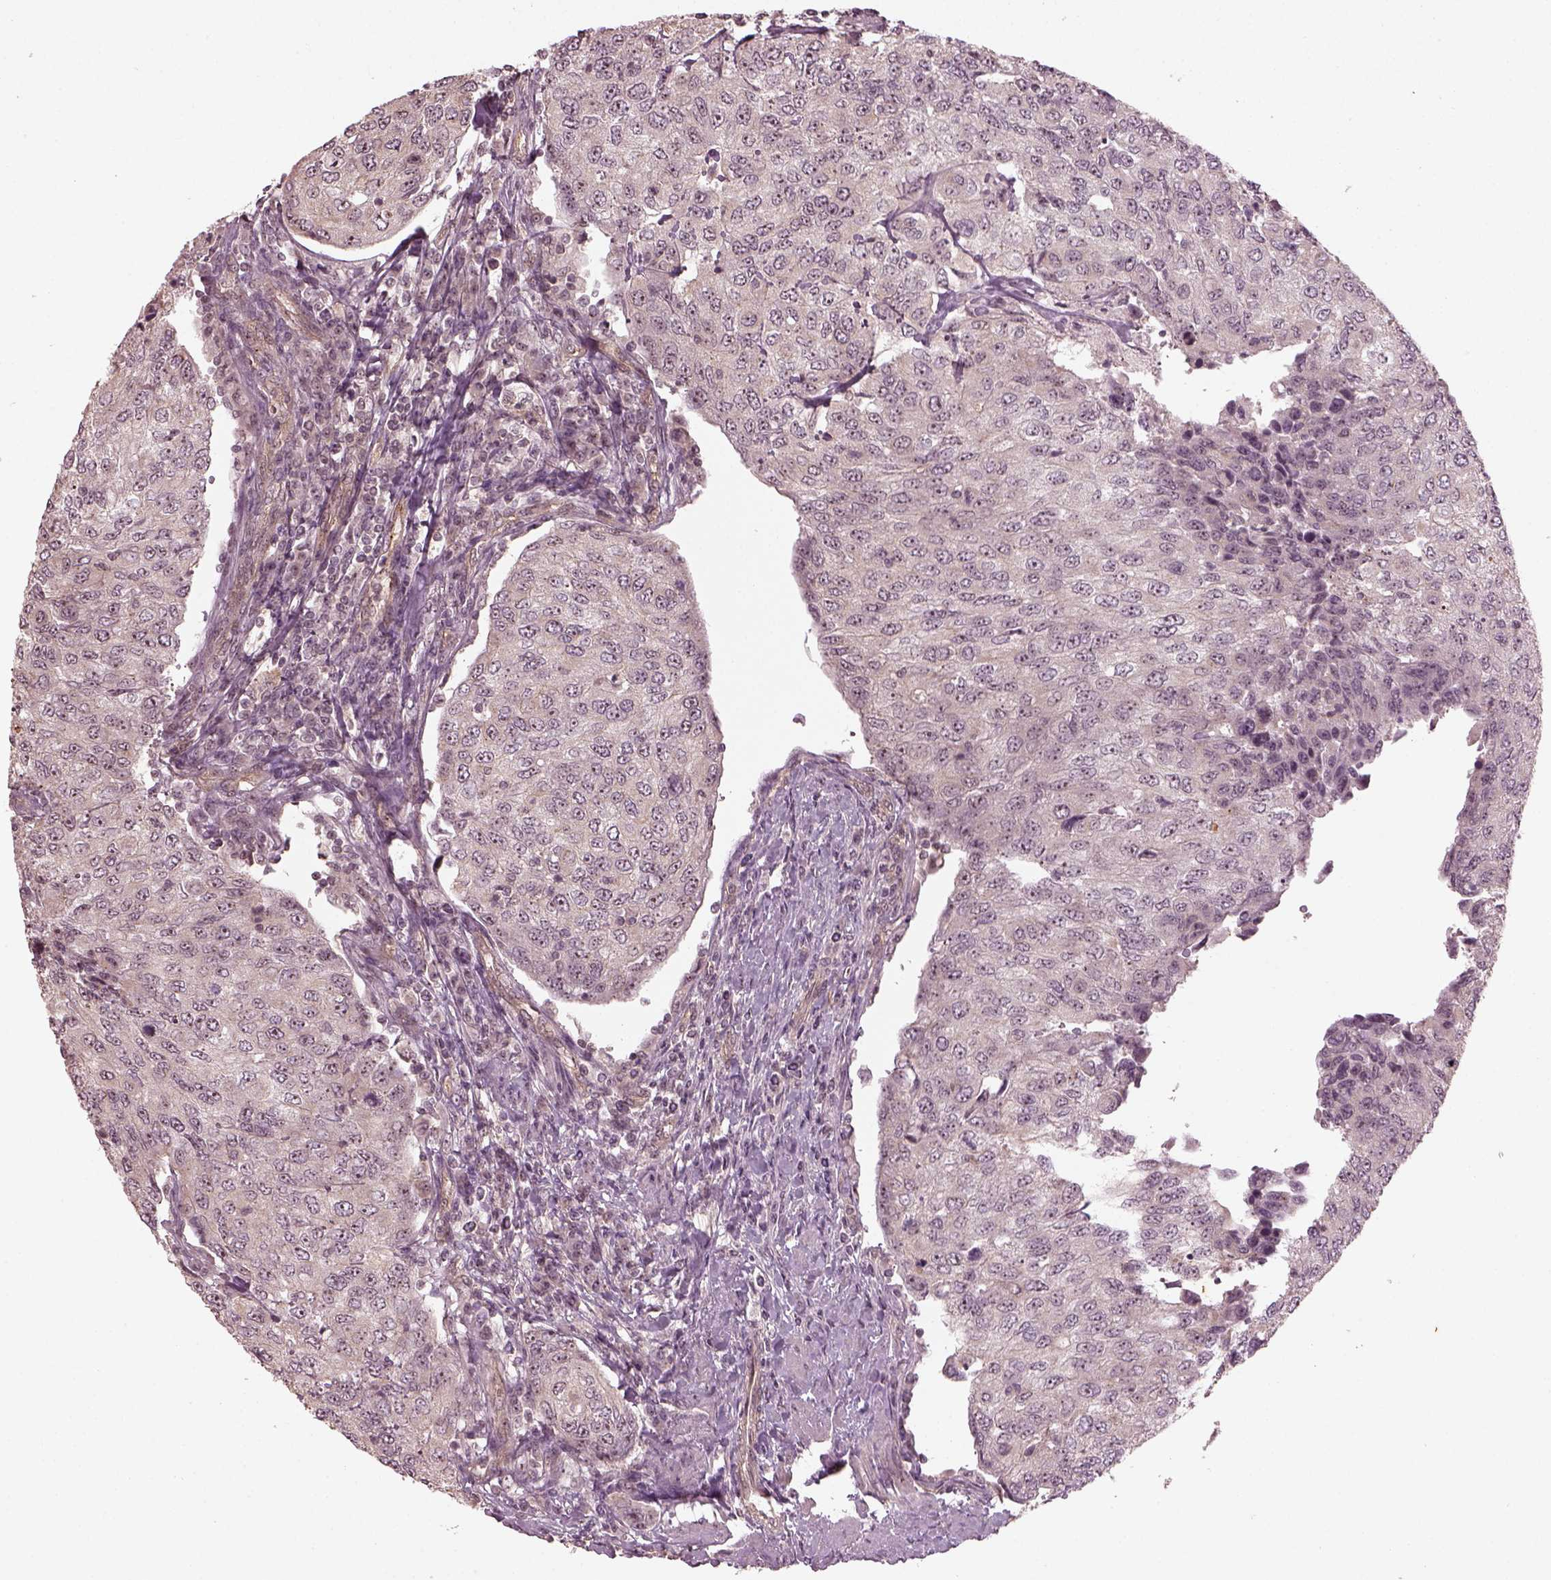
{"staining": {"intensity": "negative", "quantity": "none", "location": "none"}, "tissue": "urothelial cancer", "cell_type": "Tumor cells", "image_type": "cancer", "snomed": [{"axis": "morphology", "description": "Urothelial carcinoma, High grade"}, {"axis": "topography", "description": "Urinary bladder"}], "caption": "IHC of urothelial cancer reveals no expression in tumor cells.", "gene": "GNRH1", "patient": {"sex": "female", "age": 78}}